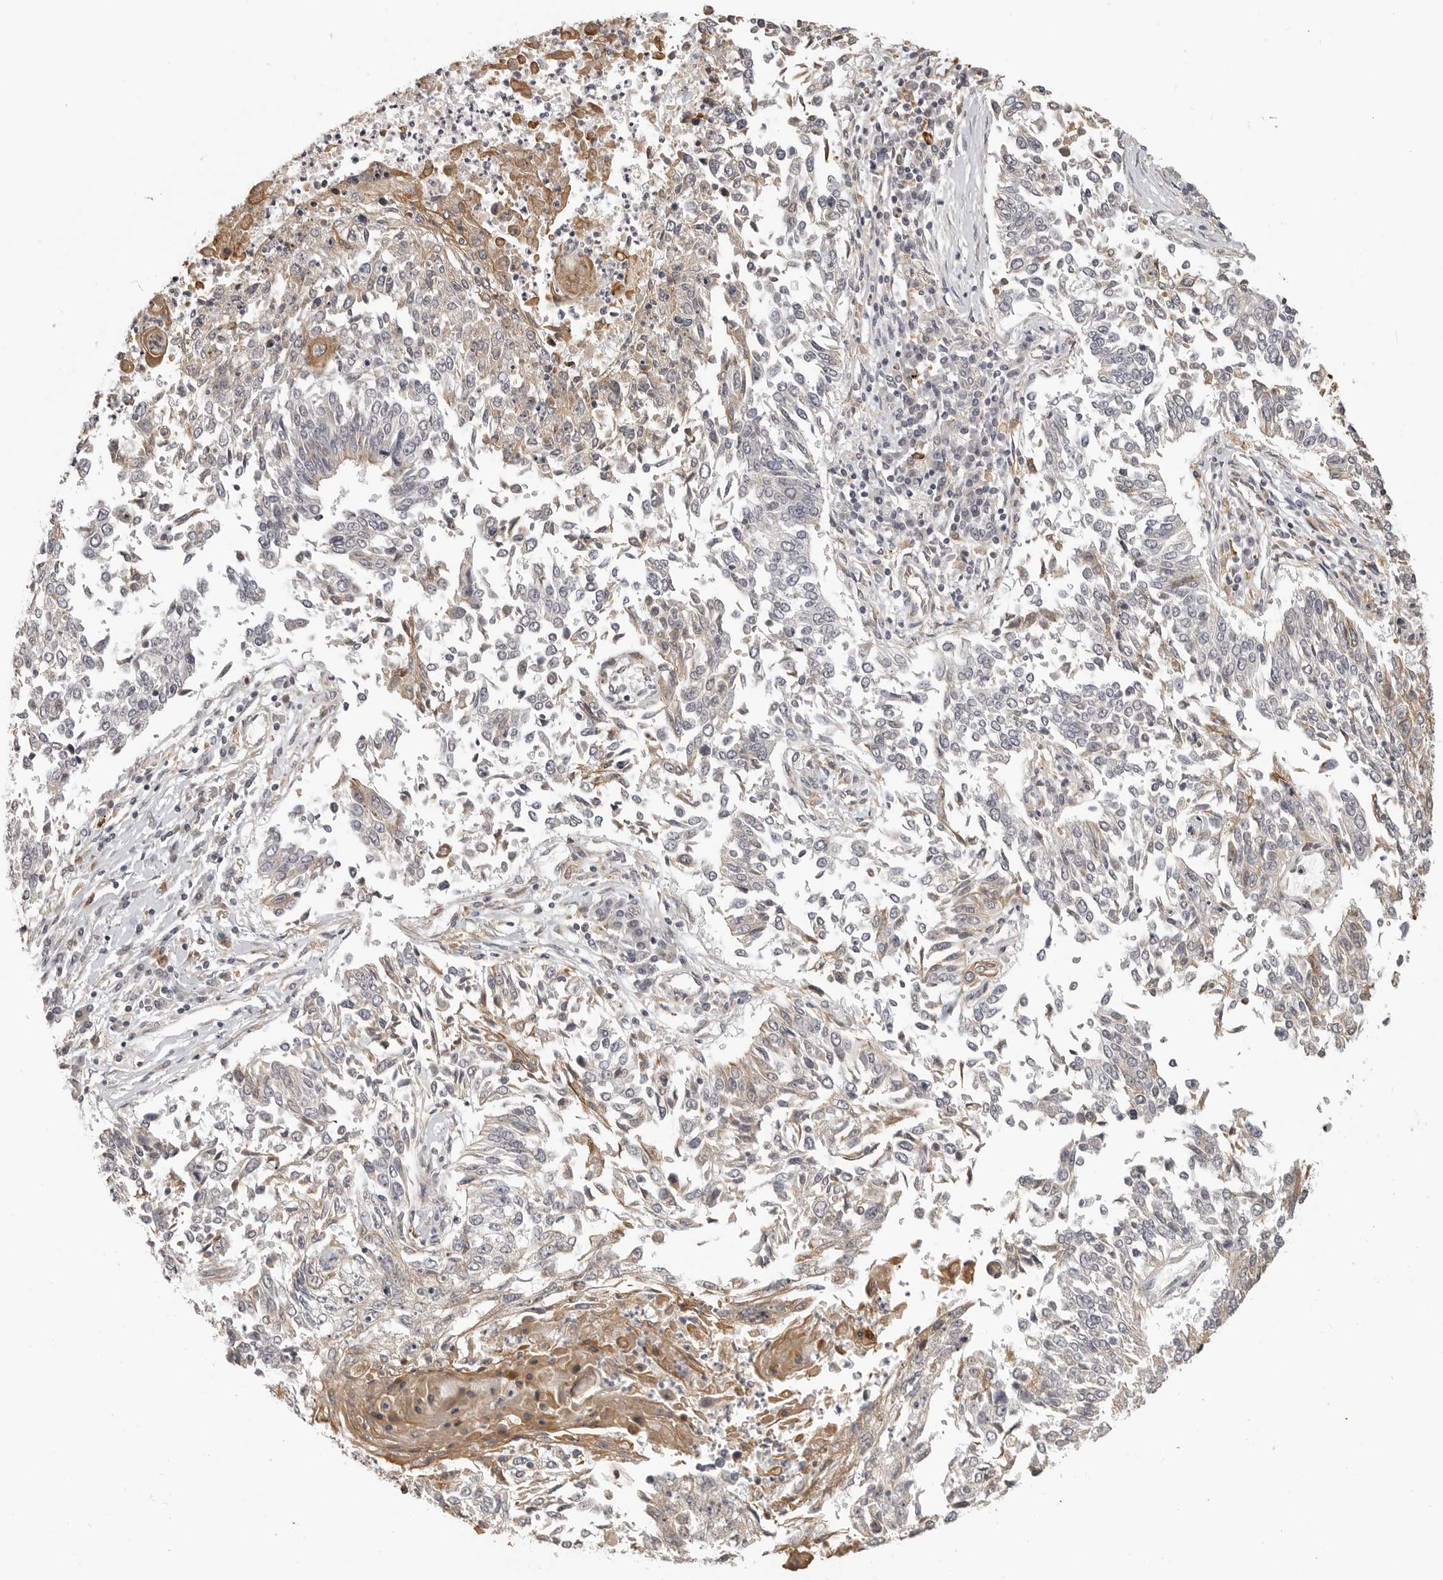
{"staining": {"intensity": "weak", "quantity": "<25%", "location": "cytoplasmic/membranous"}, "tissue": "lung cancer", "cell_type": "Tumor cells", "image_type": "cancer", "snomed": [{"axis": "morphology", "description": "Normal tissue, NOS"}, {"axis": "morphology", "description": "Squamous cell carcinoma, NOS"}, {"axis": "topography", "description": "Cartilage tissue"}, {"axis": "topography", "description": "Bronchus"}, {"axis": "topography", "description": "Lung"}, {"axis": "topography", "description": "Peripheral nerve tissue"}], "caption": "A histopathology image of lung cancer (squamous cell carcinoma) stained for a protein demonstrates no brown staining in tumor cells. The staining was performed using DAB to visualize the protein expression in brown, while the nuclei were stained in blue with hematoxylin (Magnification: 20x).", "gene": "IDO1", "patient": {"sex": "female", "age": 49}}